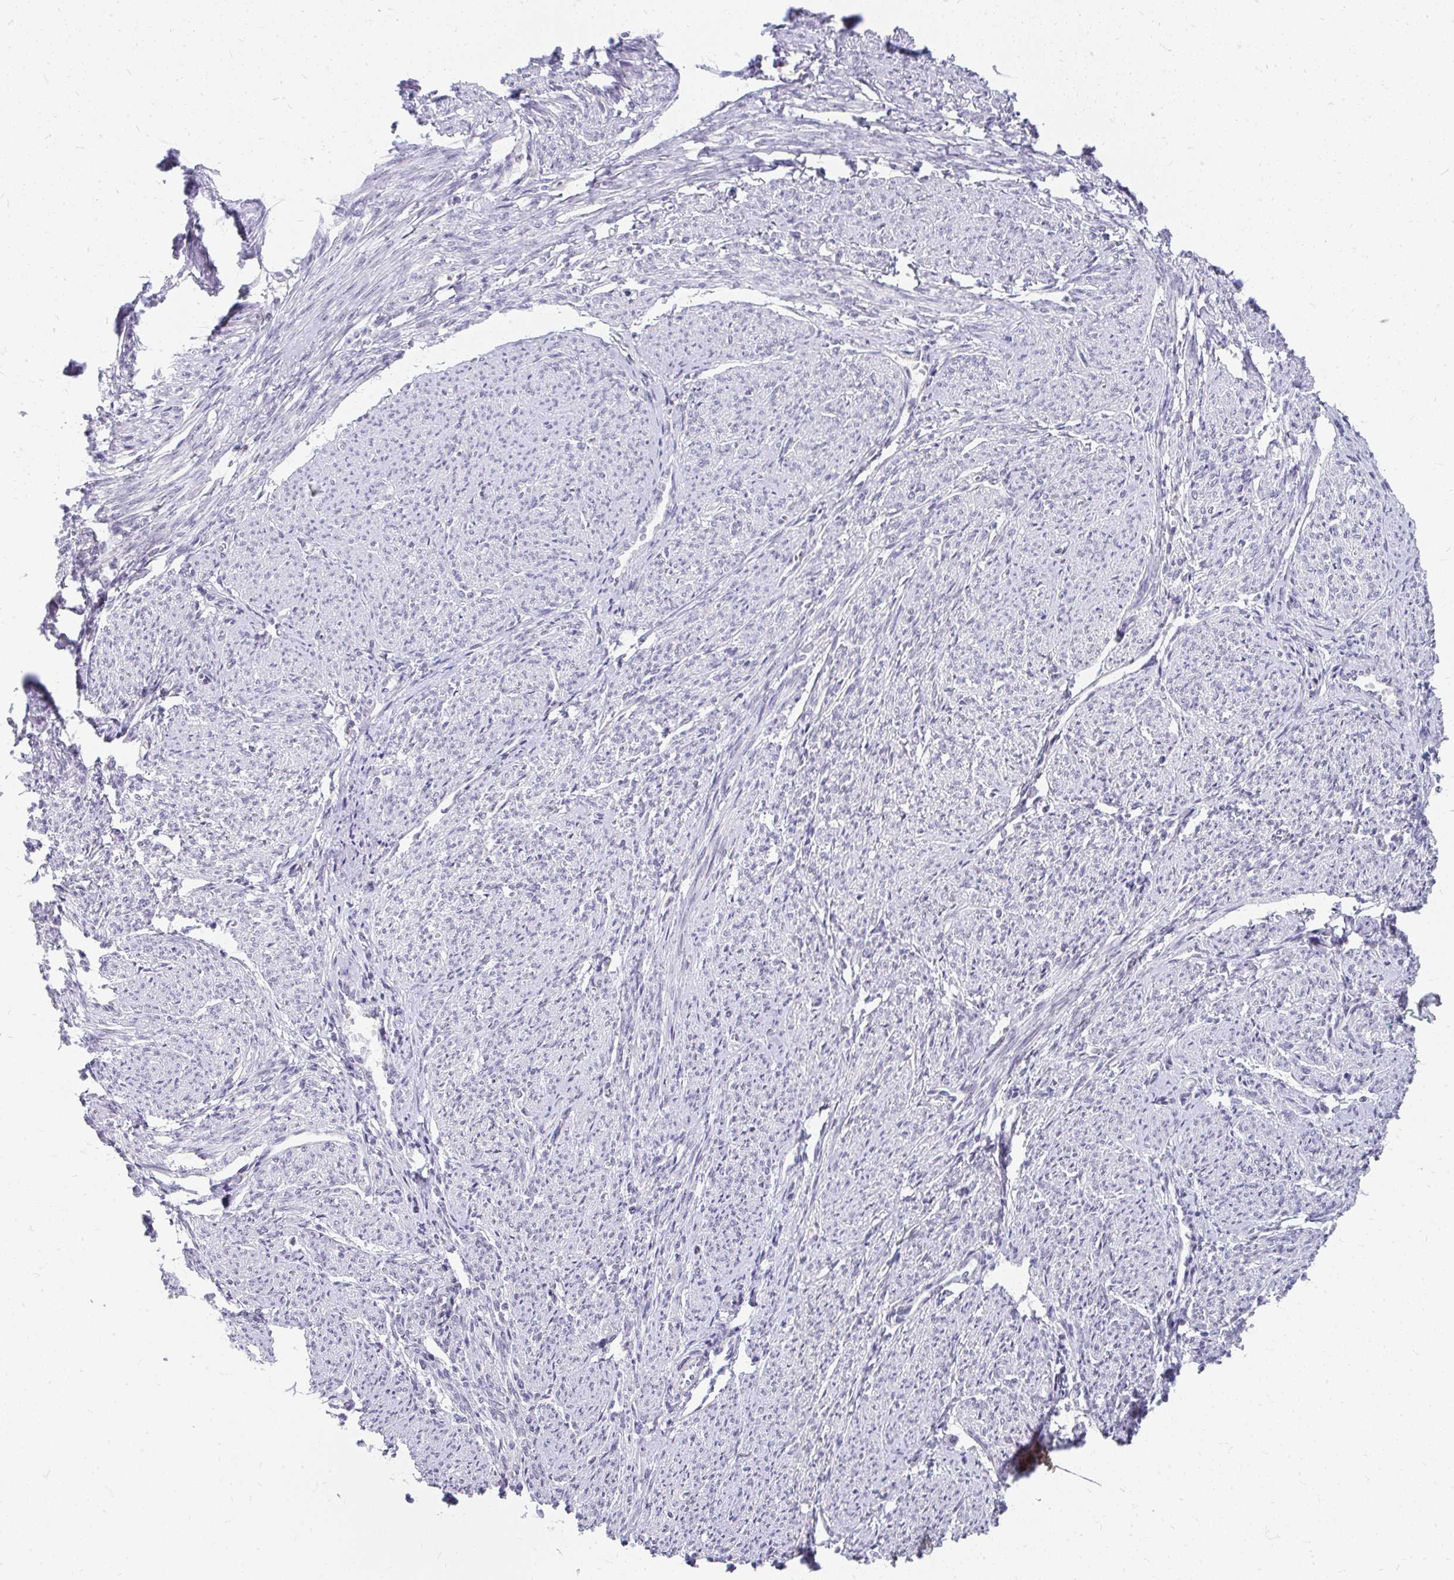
{"staining": {"intensity": "moderate", "quantity": "25%-75%", "location": "nuclear"}, "tissue": "smooth muscle", "cell_type": "Smooth muscle cells", "image_type": "normal", "snomed": [{"axis": "morphology", "description": "Normal tissue, NOS"}, {"axis": "topography", "description": "Smooth muscle"}], "caption": "Immunohistochemical staining of normal human smooth muscle displays medium levels of moderate nuclear positivity in about 25%-75% of smooth muscle cells. (brown staining indicates protein expression, while blue staining denotes nuclei).", "gene": "GTF2H1", "patient": {"sex": "female", "age": 65}}